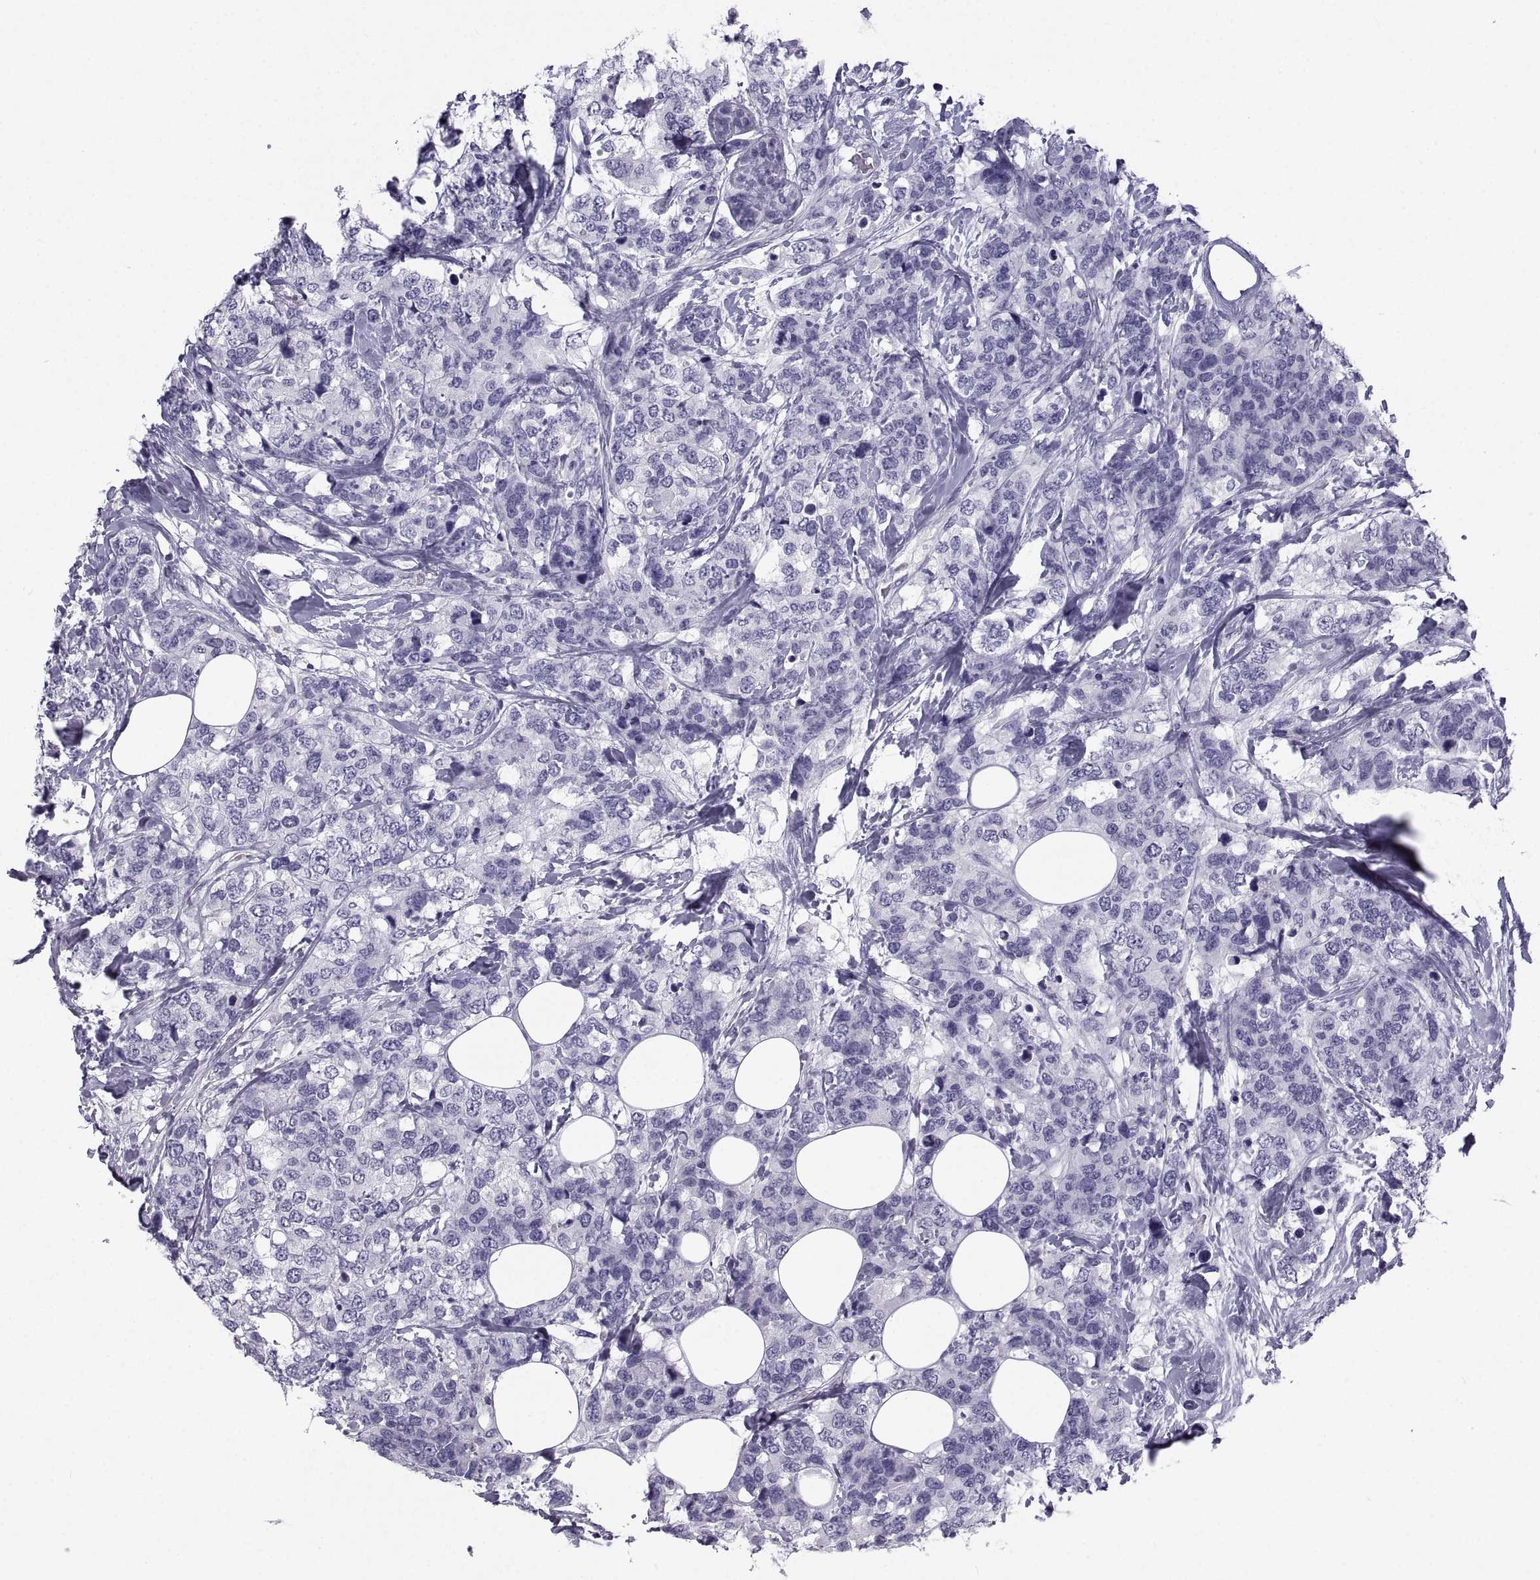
{"staining": {"intensity": "negative", "quantity": "none", "location": "none"}, "tissue": "breast cancer", "cell_type": "Tumor cells", "image_type": "cancer", "snomed": [{"axis": "morphology", "description": "Lobular carcinoma"}, {"axis": "topography", "description": "Breast"}], "caption": "DAB immunohistochemical staining of human breast cancer displays no significant staining in tumor cells.", "gene": "PCSK1N", "patient": {"sex": "female", "age": 59}}